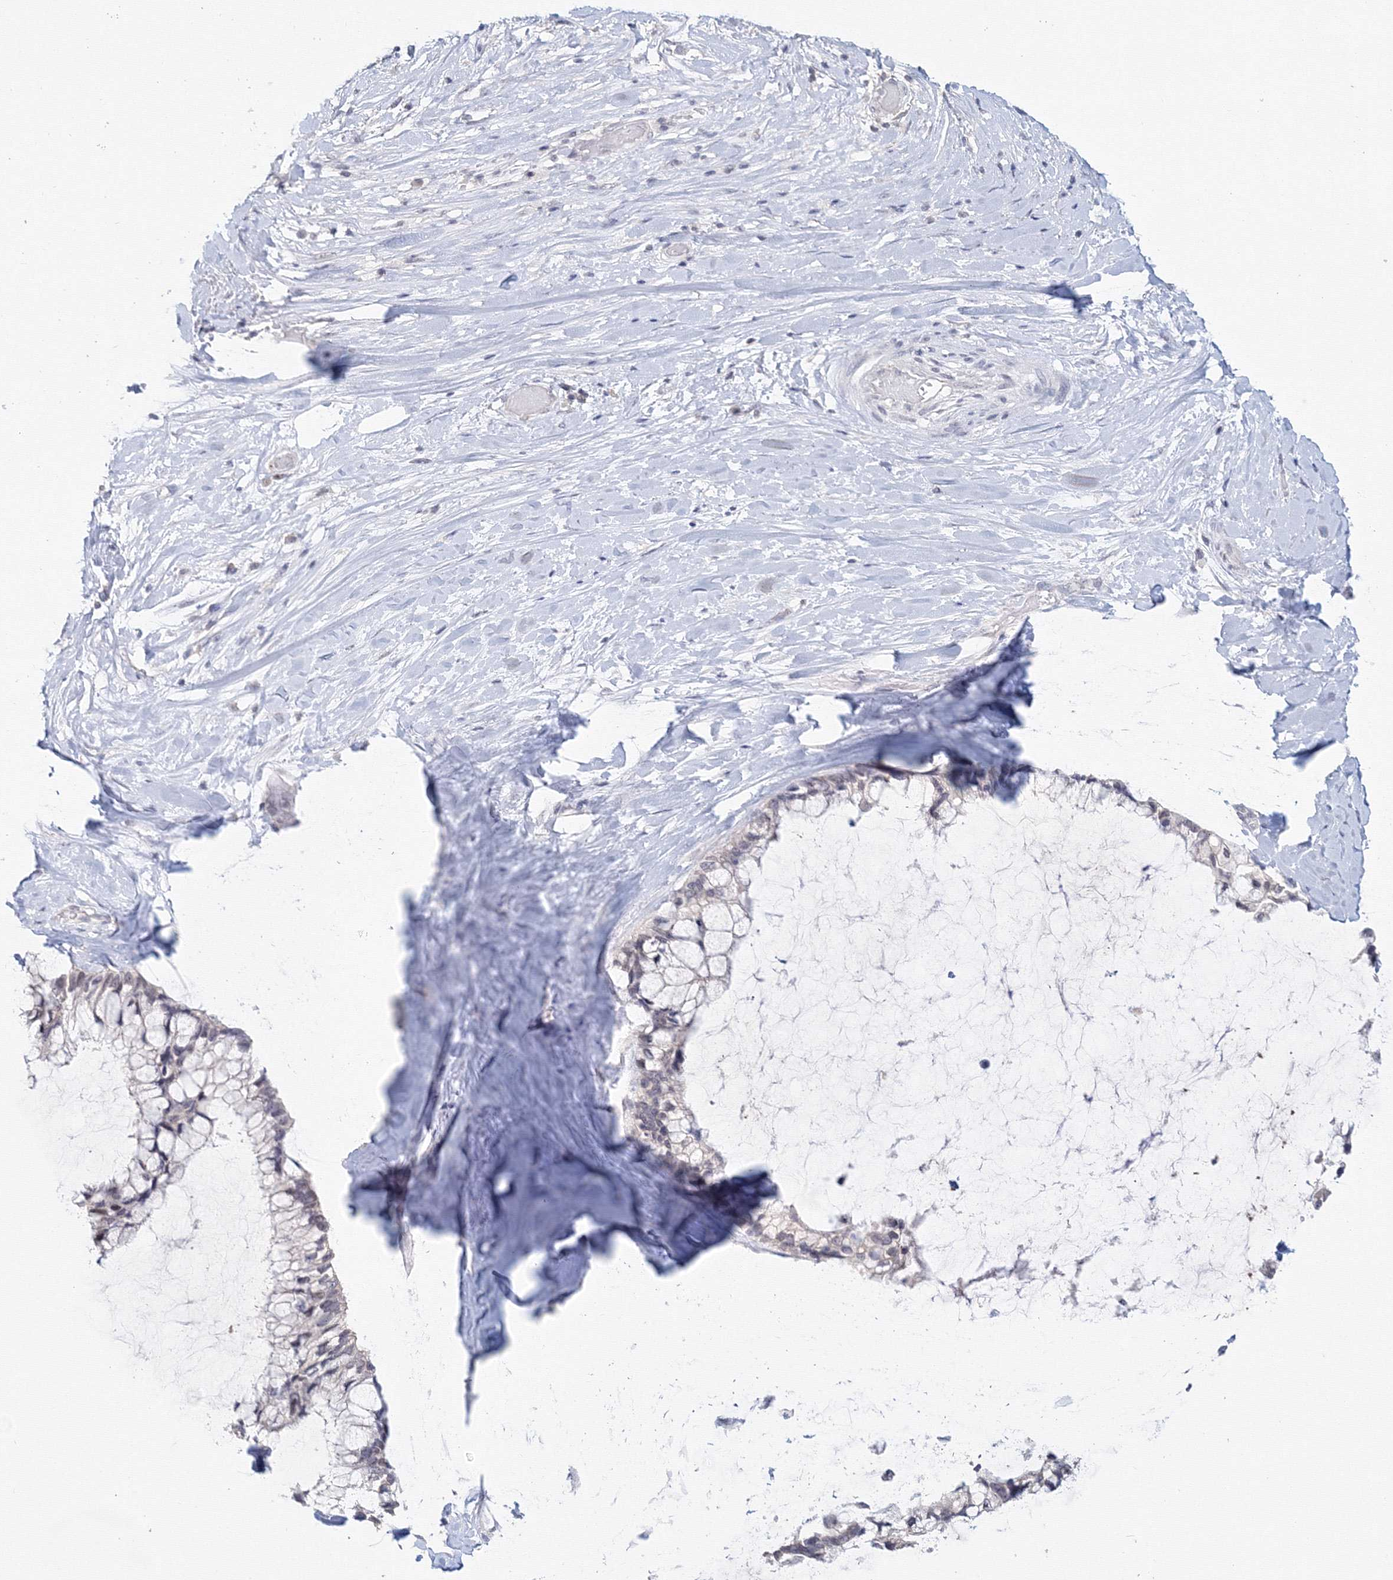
{"staining": {"intensity": "negative", "quantity": "none", "location": "none"}, "tissue": "ovarian cancer", "cell_type": "Tumor cells", "image_type": "cancer", "snomed": [{"axis": "morphology", "description": "Cystadenocarcinoma, mucinous, NOS"}, {"axis": "topography", "description": "Ovary"}], "caption": "Tumor cells are negative for protein expression in human ovarian cancer.", "gene": "SLC7A7", "patient": {"sex": "female", "age": 39}}